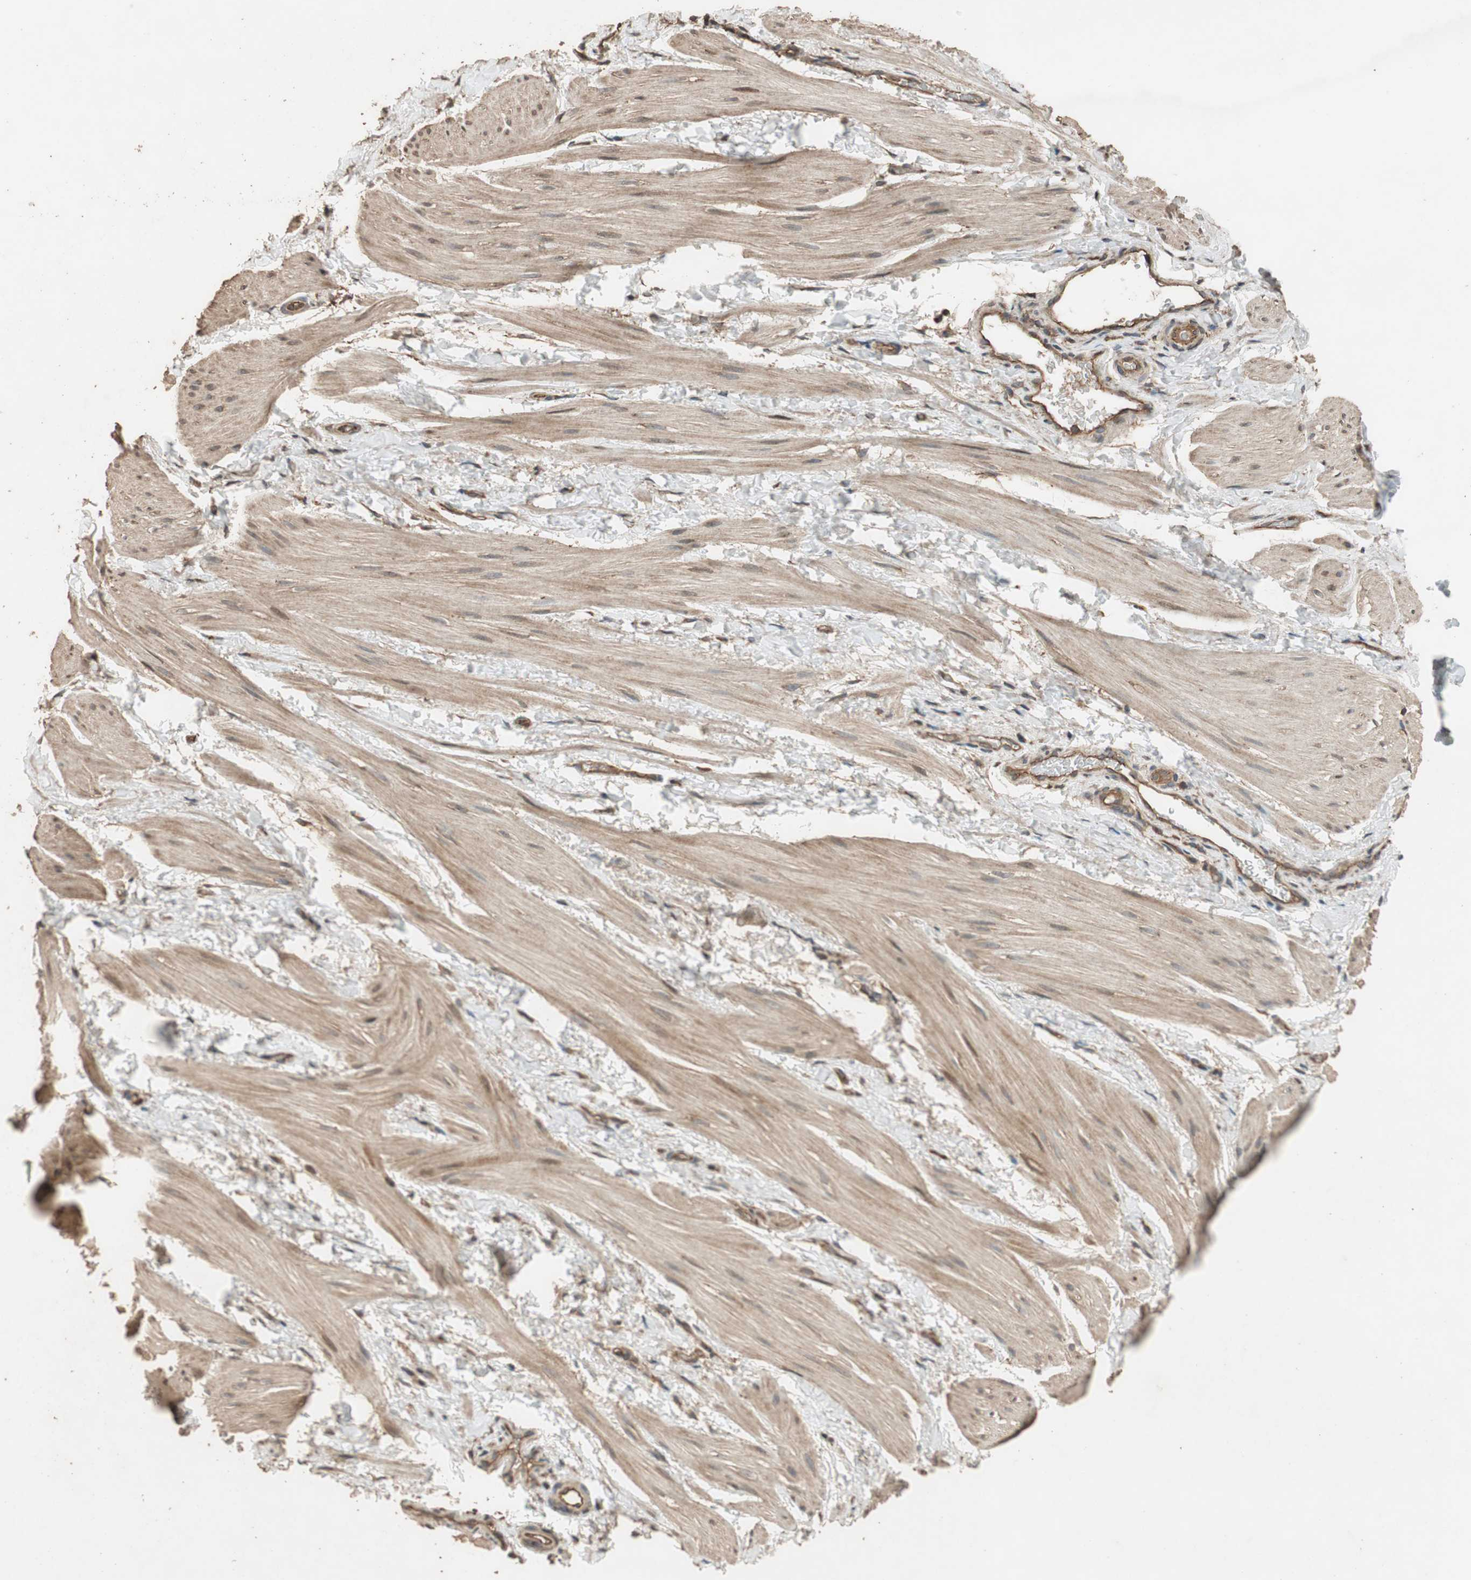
{"staining": {"intensity": "moderate", "quantity": ">75%", "location": "cytoplasmic/membranous"}, "tissue": "smooth muscle", "cell_type": "Smooth muscle cells", "image_type": "normal", "snomed": [{"axis": "morphology", "description": "Normal tissue, NOS"}, {"axis": "topography", "description": "Smooth muscle"}], "caption": "Immunohistochemistry staining of normal smooth muscle, which shows medium levels of moderate cytoplasmic/membranous expression in approximately >75% of smooth muscle cells indicating moderate cytoplasmic/membranous protein positivity. The staining was performed using DAB (brown) for protein detection and nuclei were counterstained in hematoxylin (blue).", "gene": "MST1R", "patient": {"sex": "male", "age": 16}}